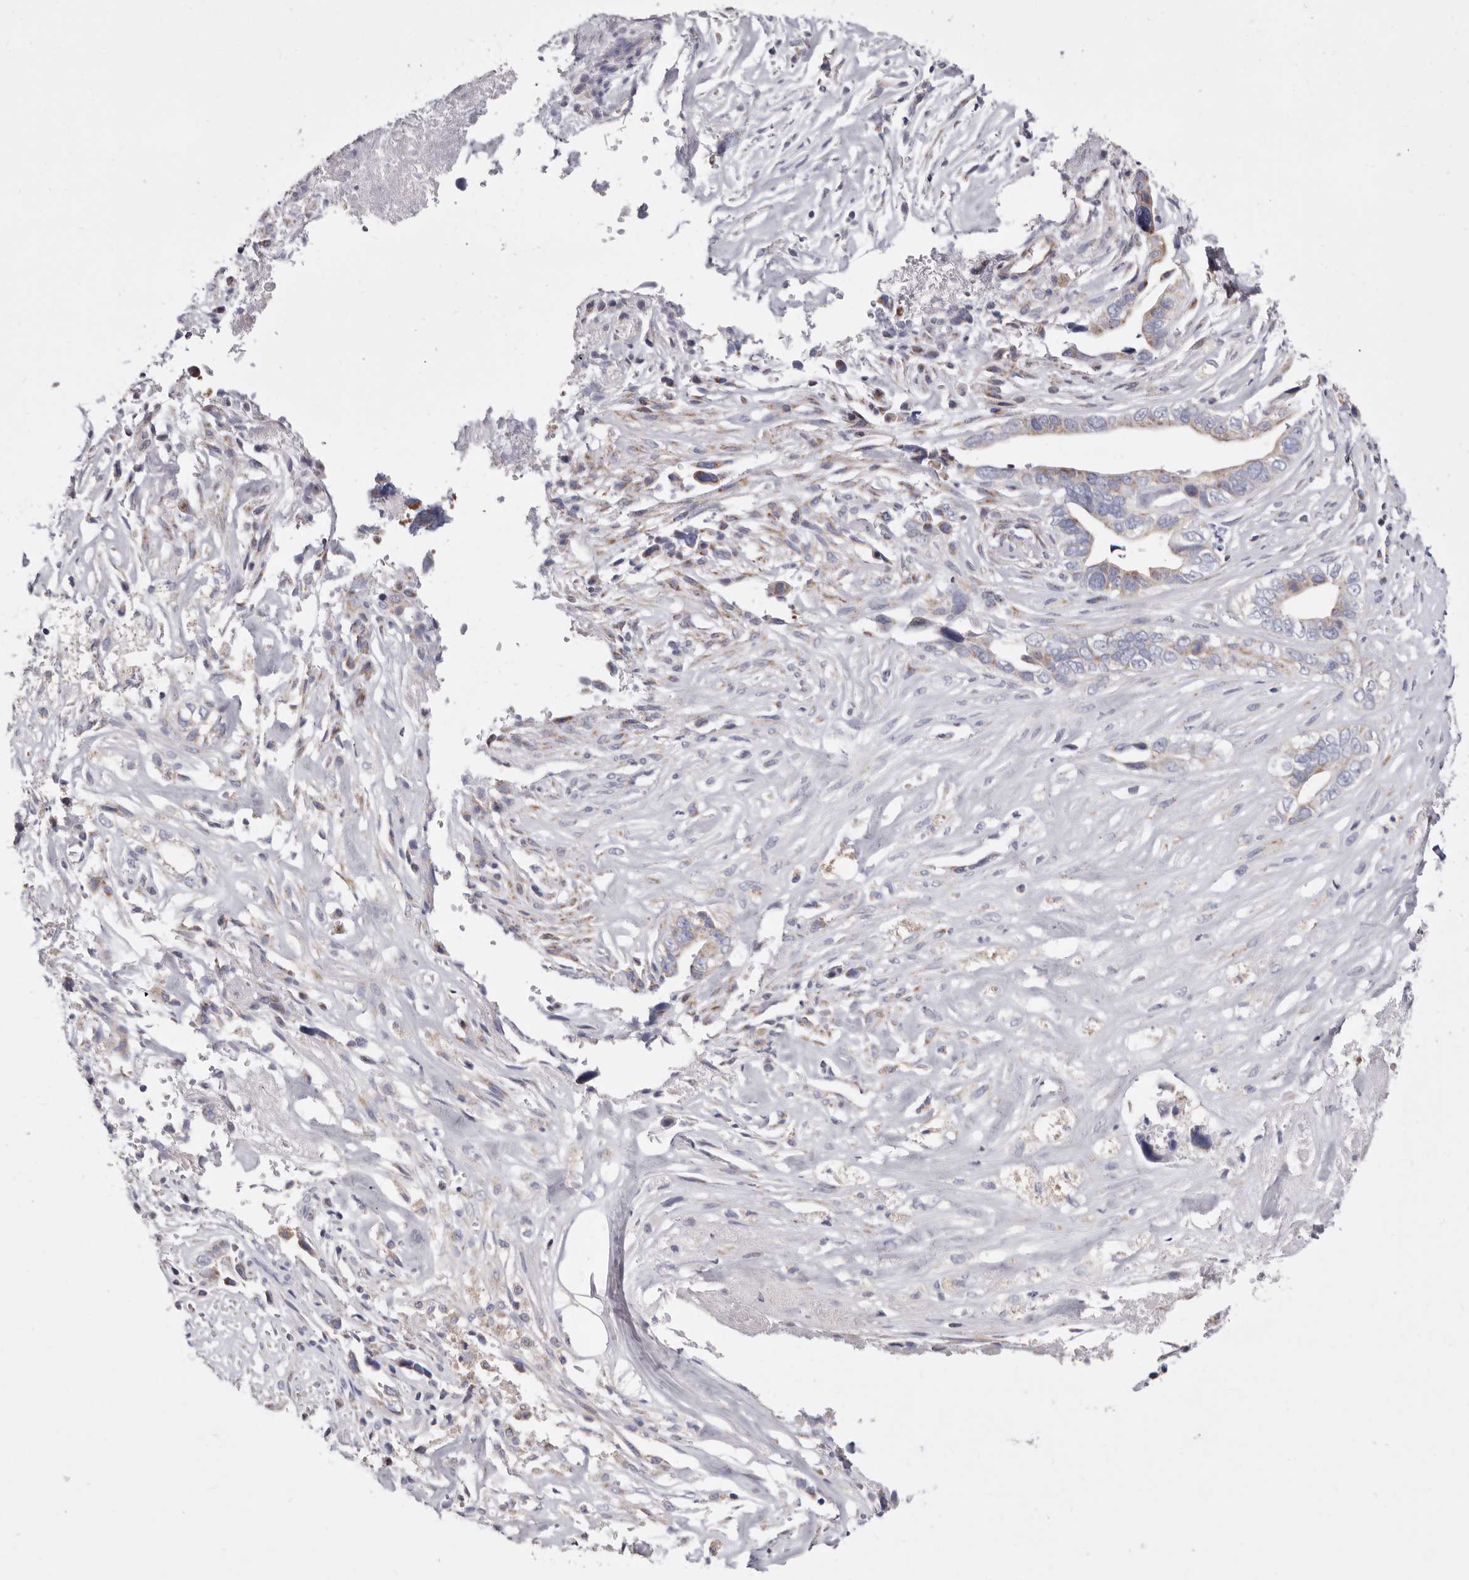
{"staining": {"intensity": "moderate", "quantity": "25%-75%", "location": "cytoplasmic/membranous"}, "tissue": "liver cancer", "cell_type": "Tumor cells", "image_type": "cancer", "snomed": [{"axis": "morphology", "description": "Cholangiocarcinoma"}, {"axis": "topography", "description": "Liver"}], "caption": "IHC photomicrograph of neoplastic tissue: human liver cancer (cholangiocarcinoma) stained using immunohistochemistry (IHC) shows medium levels of moderate protein expression localized specifically in the cytoplasmic/membranous of tumor cells, appearing as a cytoplasmic/membranous brown color.", "gene": "RSPO2", "patient": {"sex": "female", "age": 79}}